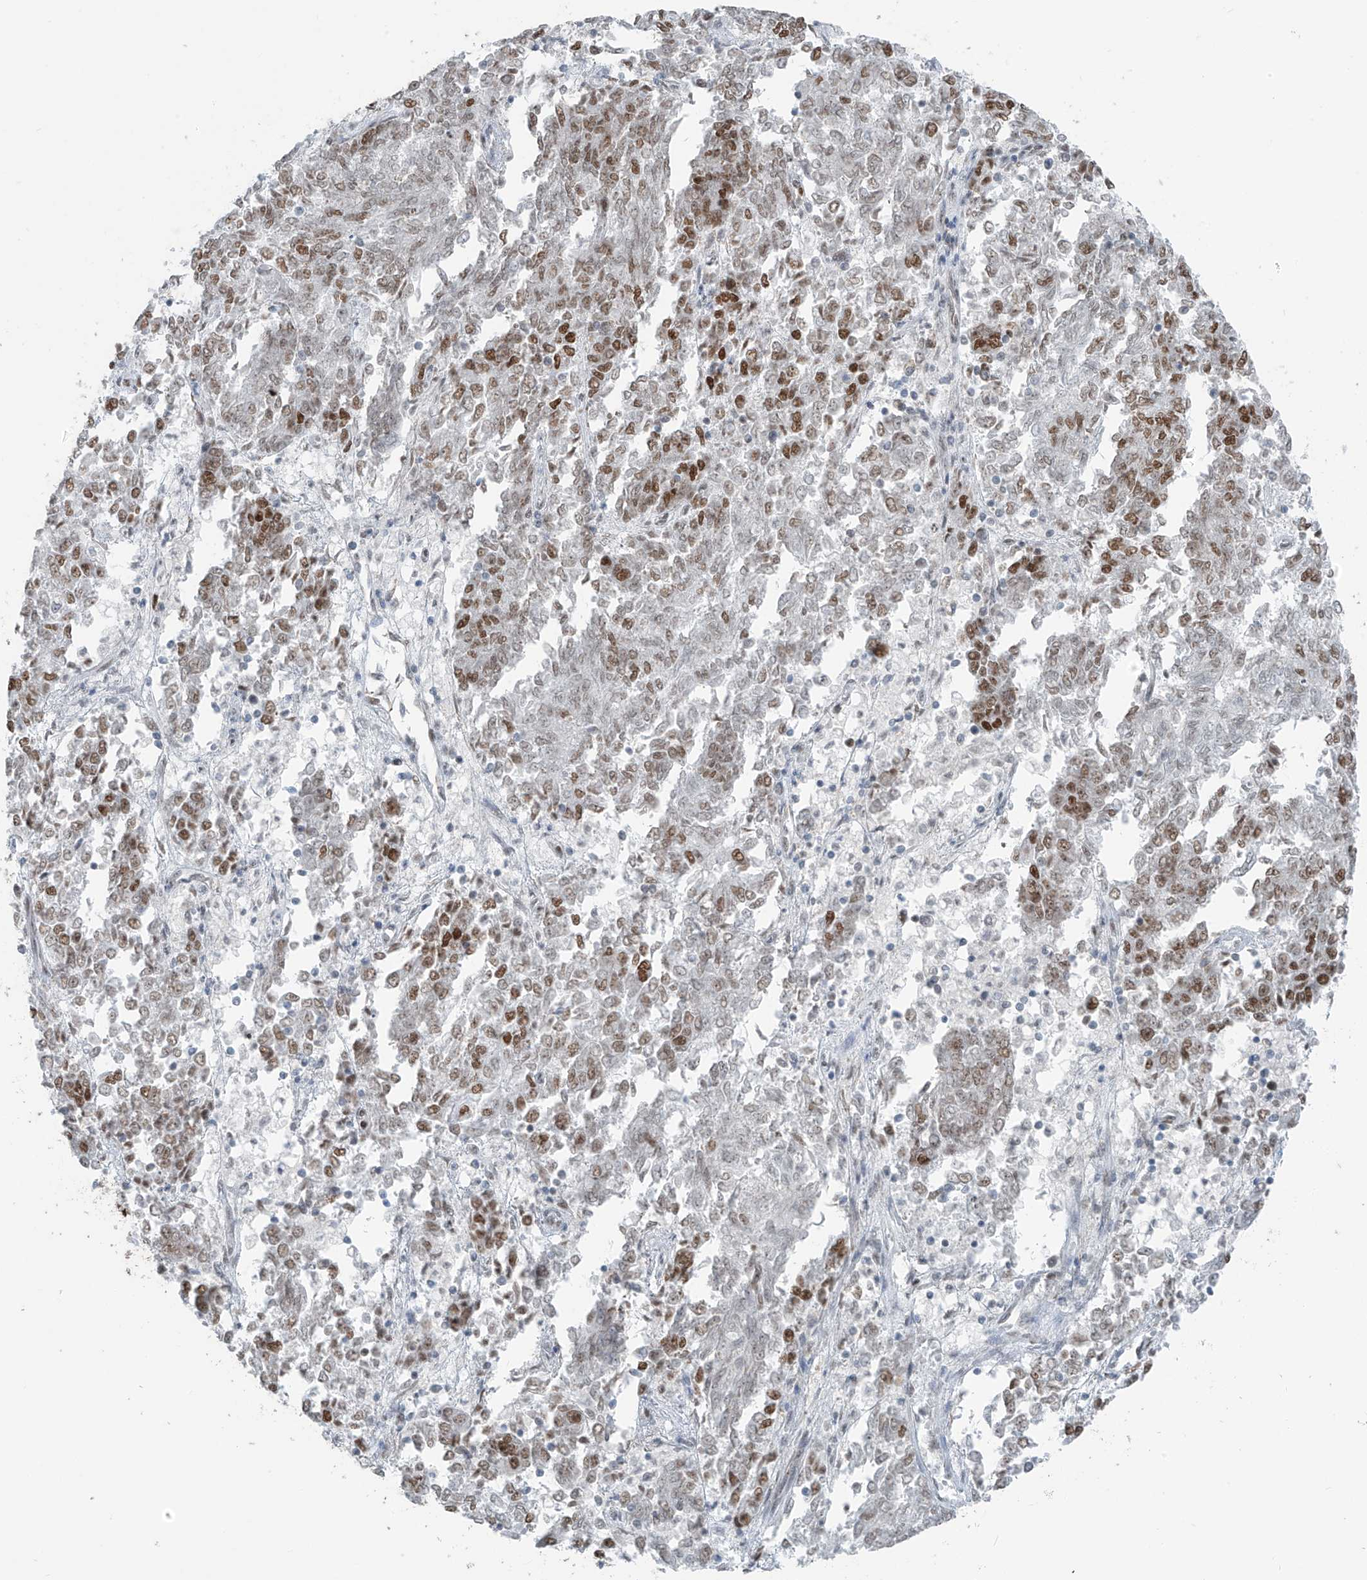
{"staining": {"intensity": "moderate", "quantity": "25%-75%", "location": "nuclear"}, "tissue": "endometrial cancer", "cell_type": "Tumor cells", "image_type": "cancer", "snomed": [{"axis": "morphology", "description": "Adenocarcinoma, NOS"}, {"axis": "topography", "description": "Endometrium"}], "caption": "The histopathology image demonstrates a brown stain indicating the presence of a protein in the nuclear of tumor cells in endometrial cancer (adenocarcinoma).", "gene": "WRNIP1", "patient": {"sex": "female", "age": 80}}